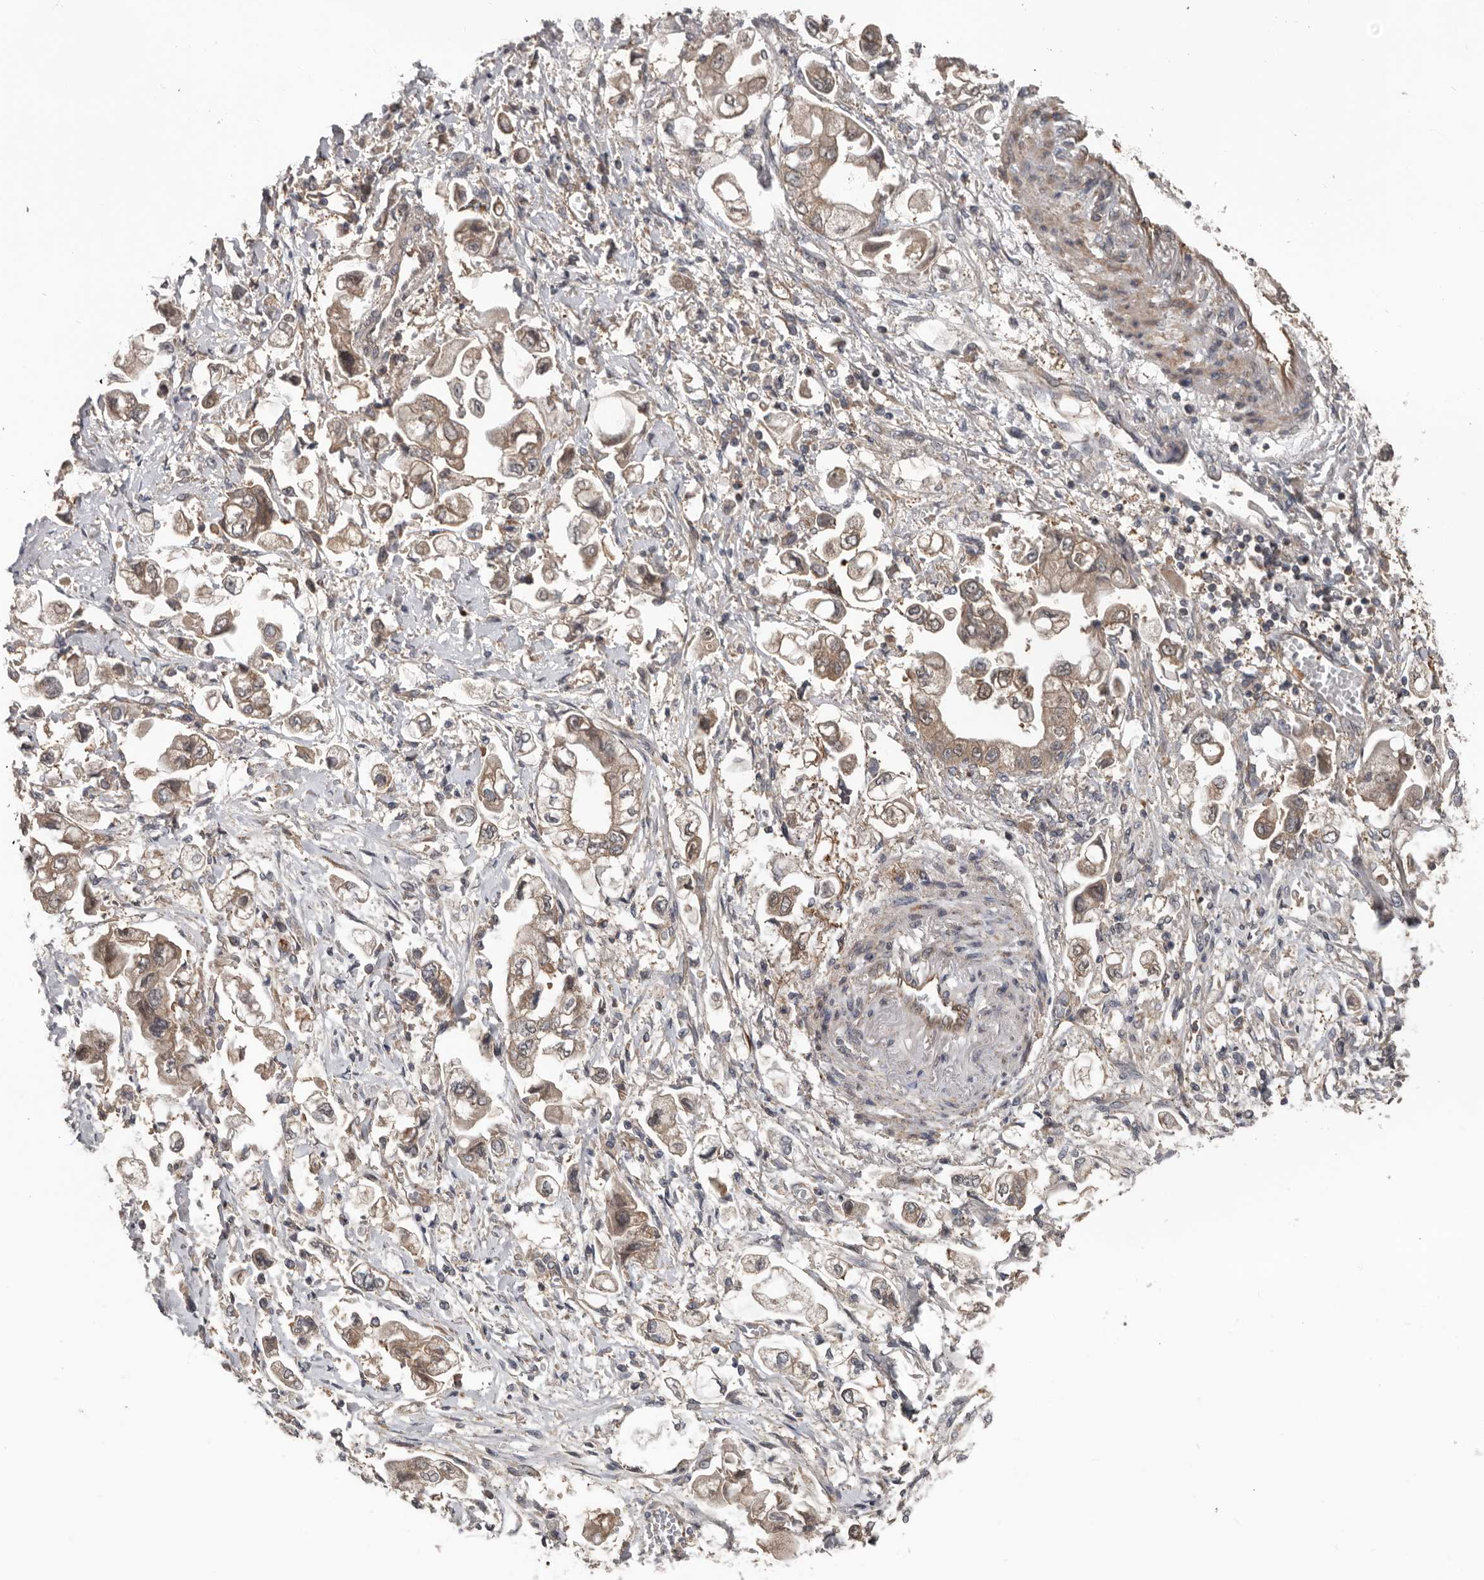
{"staining": {"intensity": "weak", "quantity": ">75%", "location": "cytoplasmic/membranous"}, "tissue": "stomach cancer", "cell_type": "Tumor cells", "image_type": "cancer", "snomed": [{"axis": "morphology", "description": "Adenocarcinoma, NOS"}, {"axis": "topography", "description": "Stomach"}], "caption": "Stomach cancer stained with immunohistochemistry (IHC) shows weak cytoplasmic/membranous staining in about >75% of tumor cells.", "gene": "DNAJB4", "patient": {"sex": "male", "age": 62}}